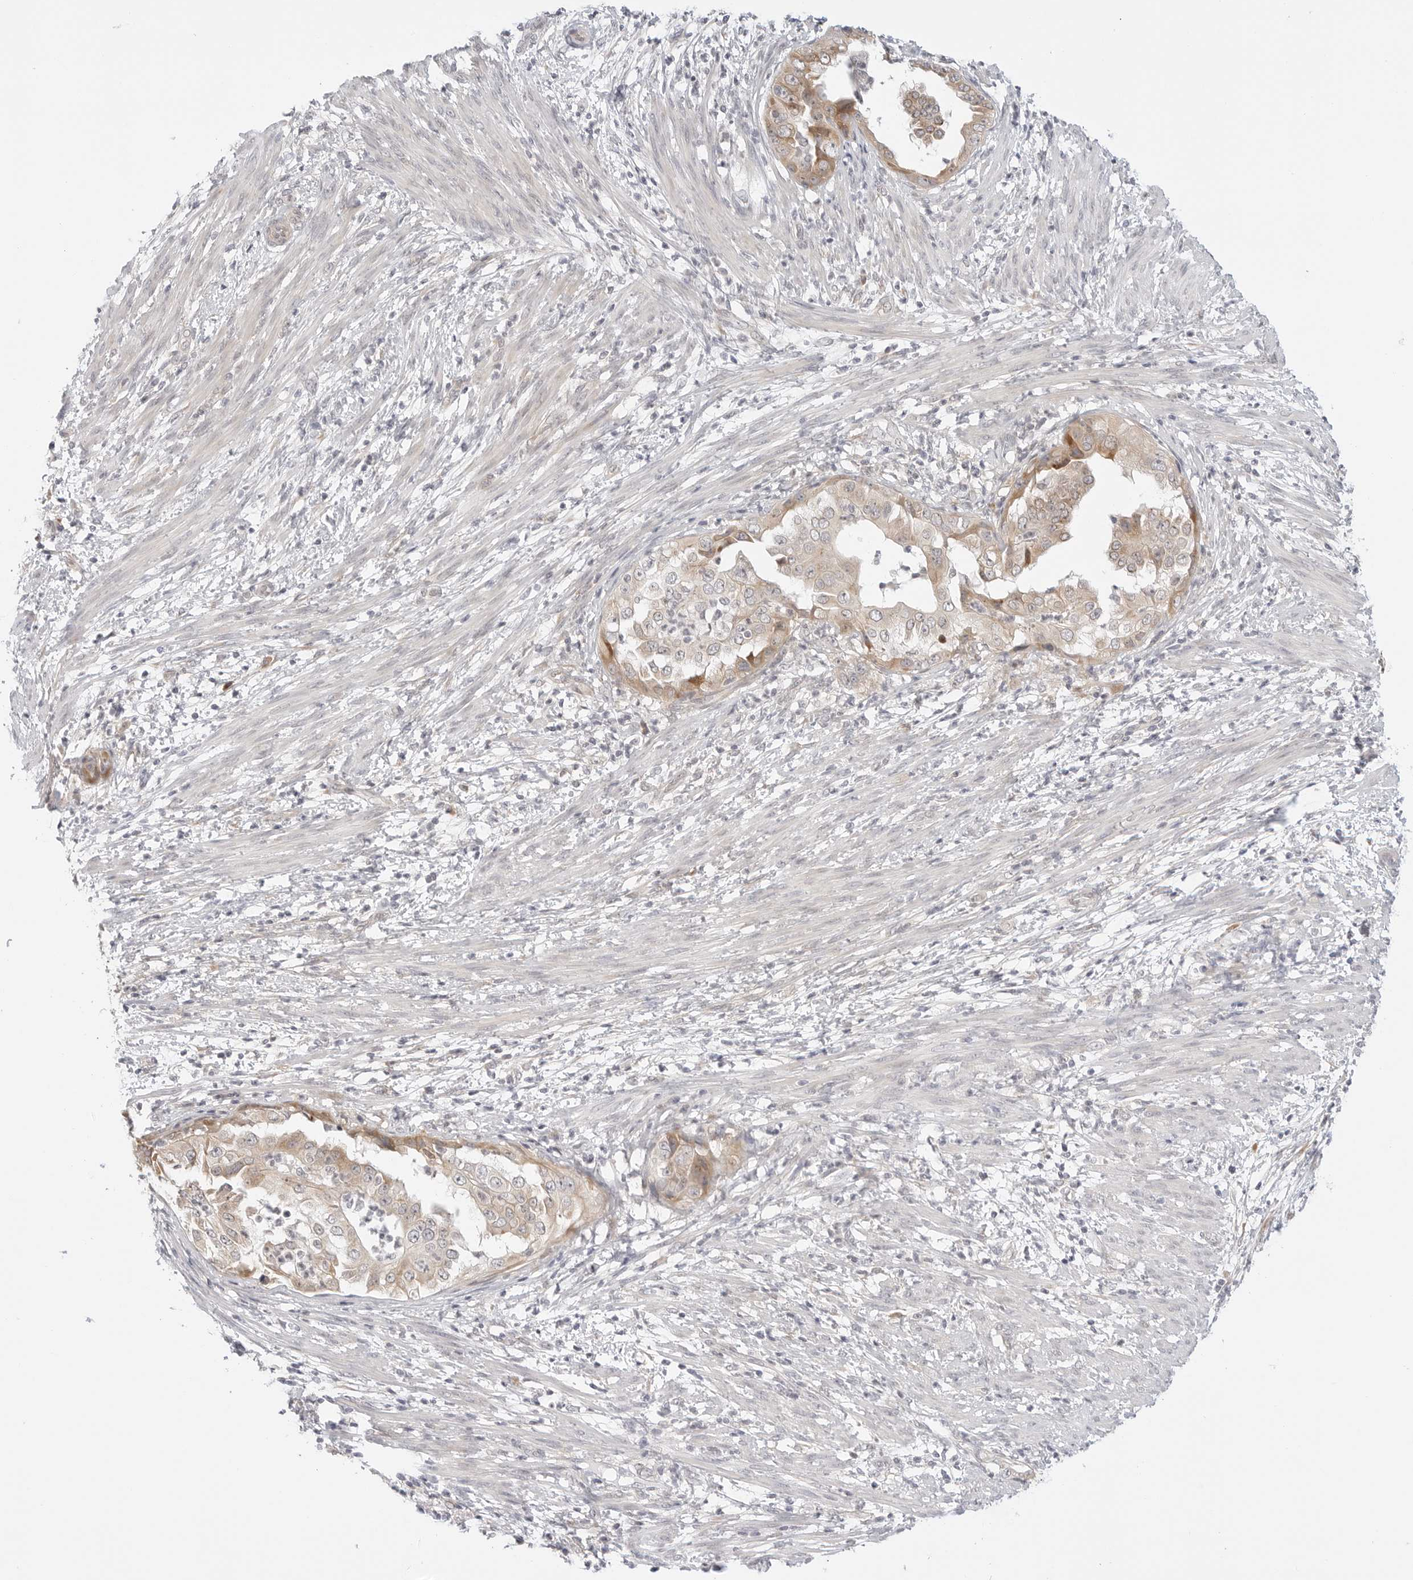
{"staining": {"intensity": "moderate", "quantity": "<25%", "location": "cytoplasmic/membranous"}, "tissue": "endometrial cancer", "cell_type": "Tumor cells", "image_type": "cancer", "snomed": [{"axis": "morphology", "description": "Adenocarcinoma, NOS"}, {"axis": "topography", "description": "Endometrium"}], "caption": "A histopathology image of endometrial cancer (adenocarcinoma) stained for a protein exhibits moderate cytoplasmic/membranous brown staining in tumor cells. The protein of interest is stained brown, and the nuclei are stained in blue (DAB IHC with brightfield microscopy, high magnification).", "gene": "TCP1", "patient": {"sex": "female", "age": 85}}